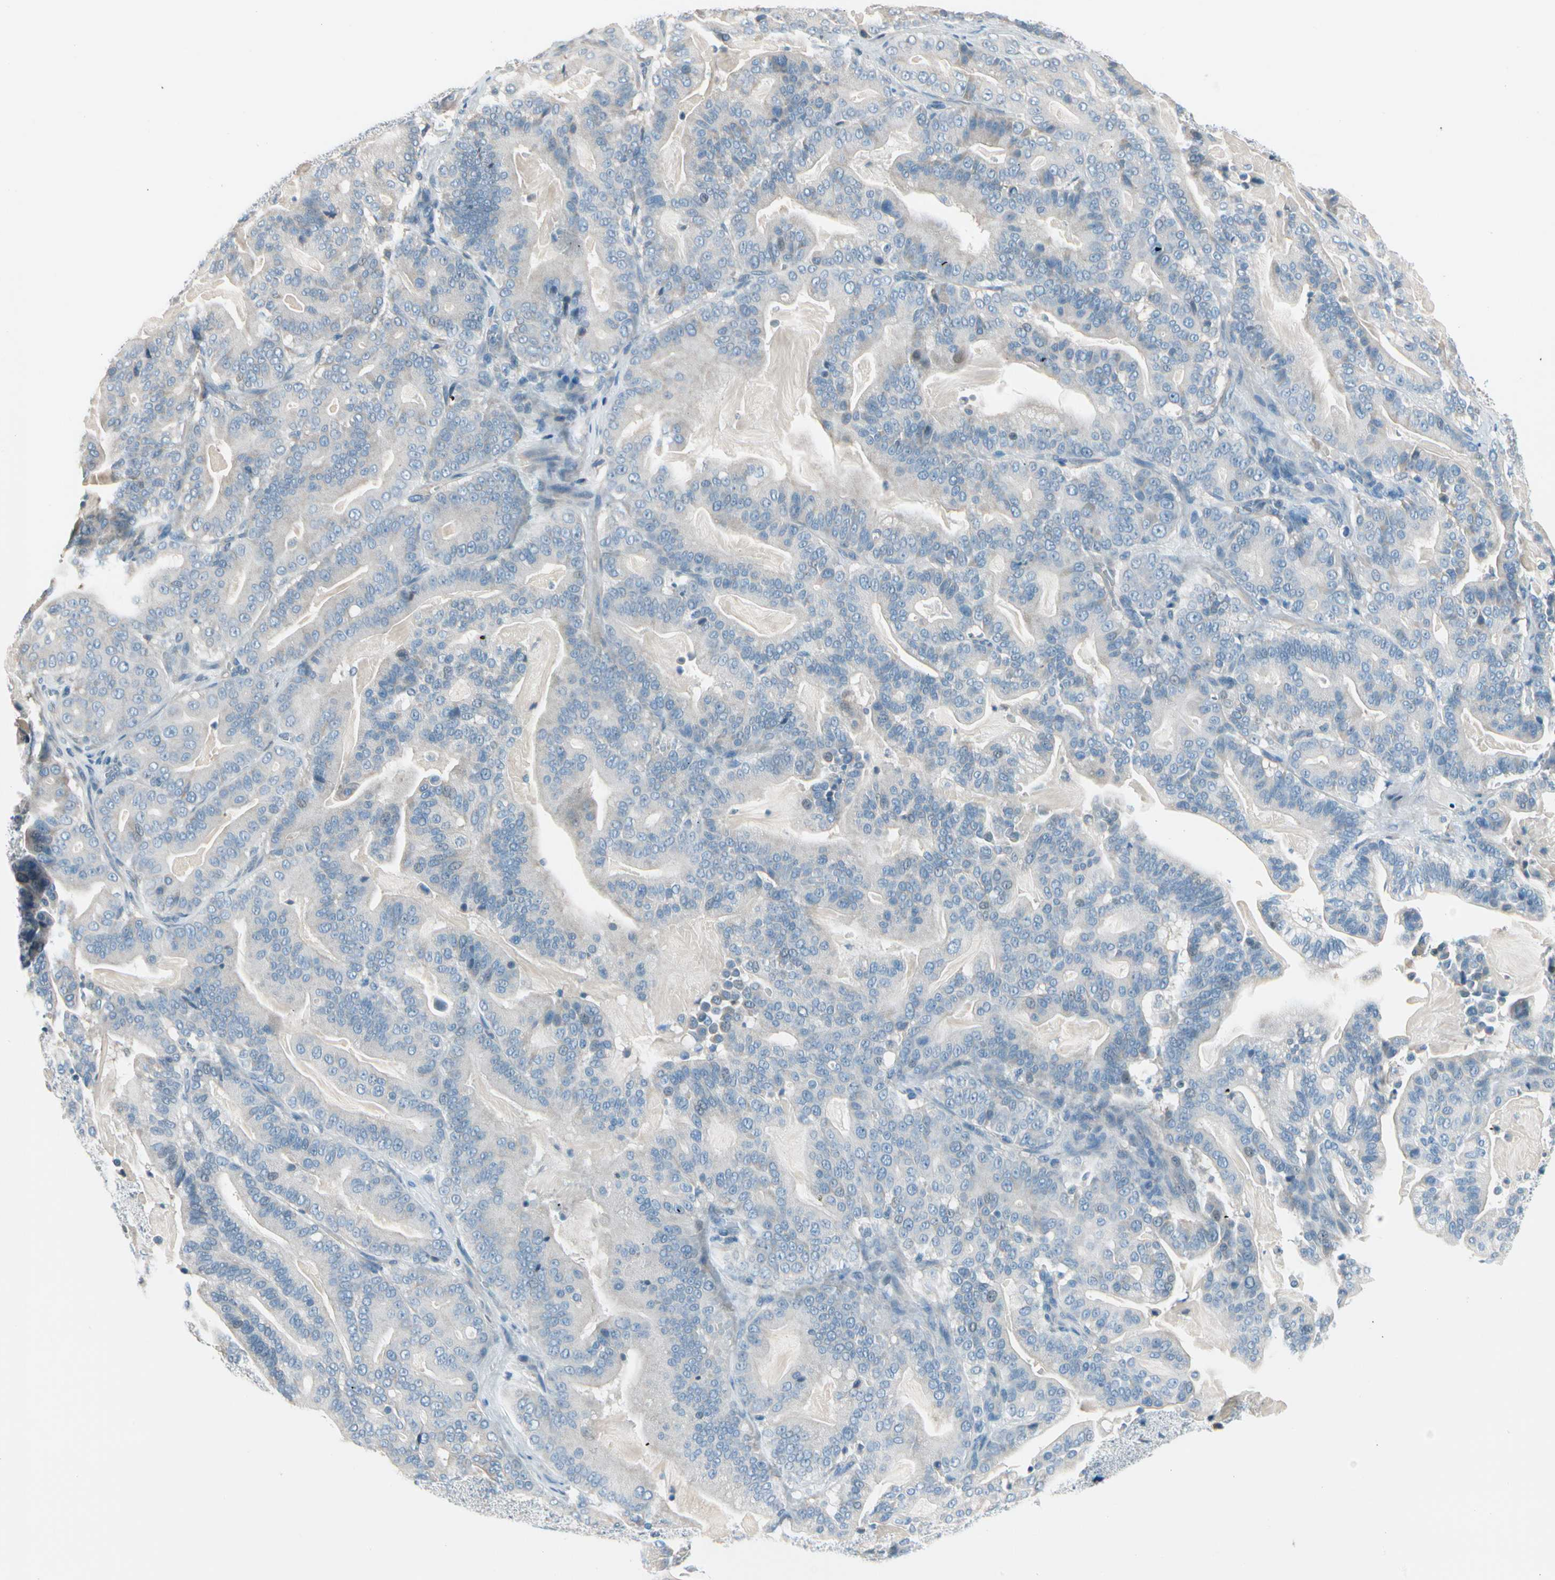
{"staining": {"intensity": "negative", "quantity": "none", "location": "none"}, "tissue": "pancreatic cancer", "cell_type": "Tumor cells", "image_type": "cancer", "snomed": [{"axis": "morphology", "description": "Adenocarcinoma, NOS"}, {"axis": "topography", "description": "Pancreas"}], "caption": "Pancreatic adenocarcinoma was stained to show a protein in brown. There is no significant expression in tumor cells.", "gene": "STK40", "patient": {"sex": "male", "age": 63}}